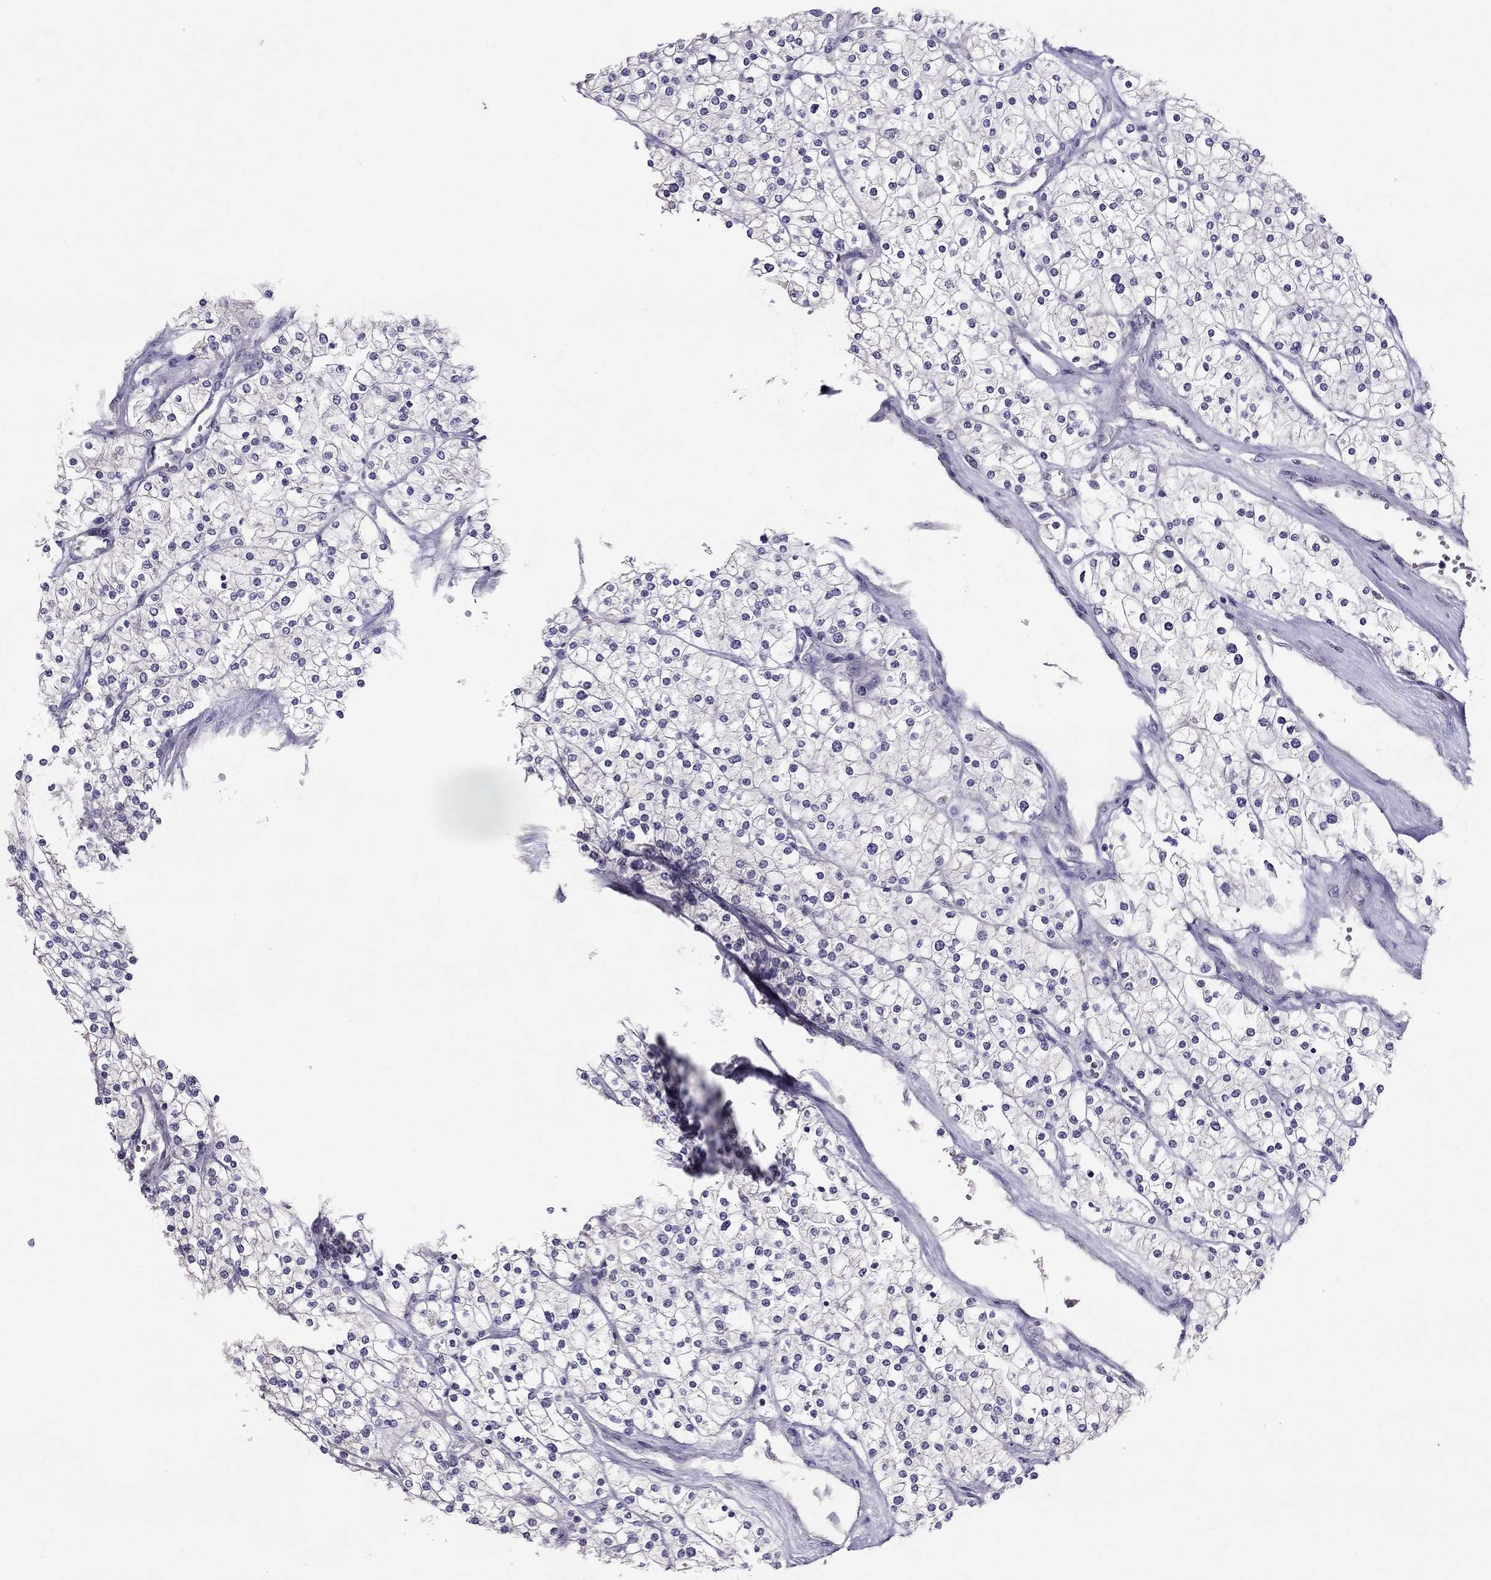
{"staining": {"intensity": "negative", "quantity": "none", "location": "none"}, "tissue": "renal cancer", "cell_type": "Tumor cells", "image_type": "cancer", "snomed": [{"axis": "morphology", "description": "Adenocarcinoma, NOS"}, {"axis": "topography", "description": "Kidney"}], "caption": "DAB (3,3'-diaminobenzidine) immunohistochemical staining of renal adenocarcinoma demonstrates no significant expression in tumor cells.", "gene": "LRRC46", "patient": {"sex": "male", "age": 80}}